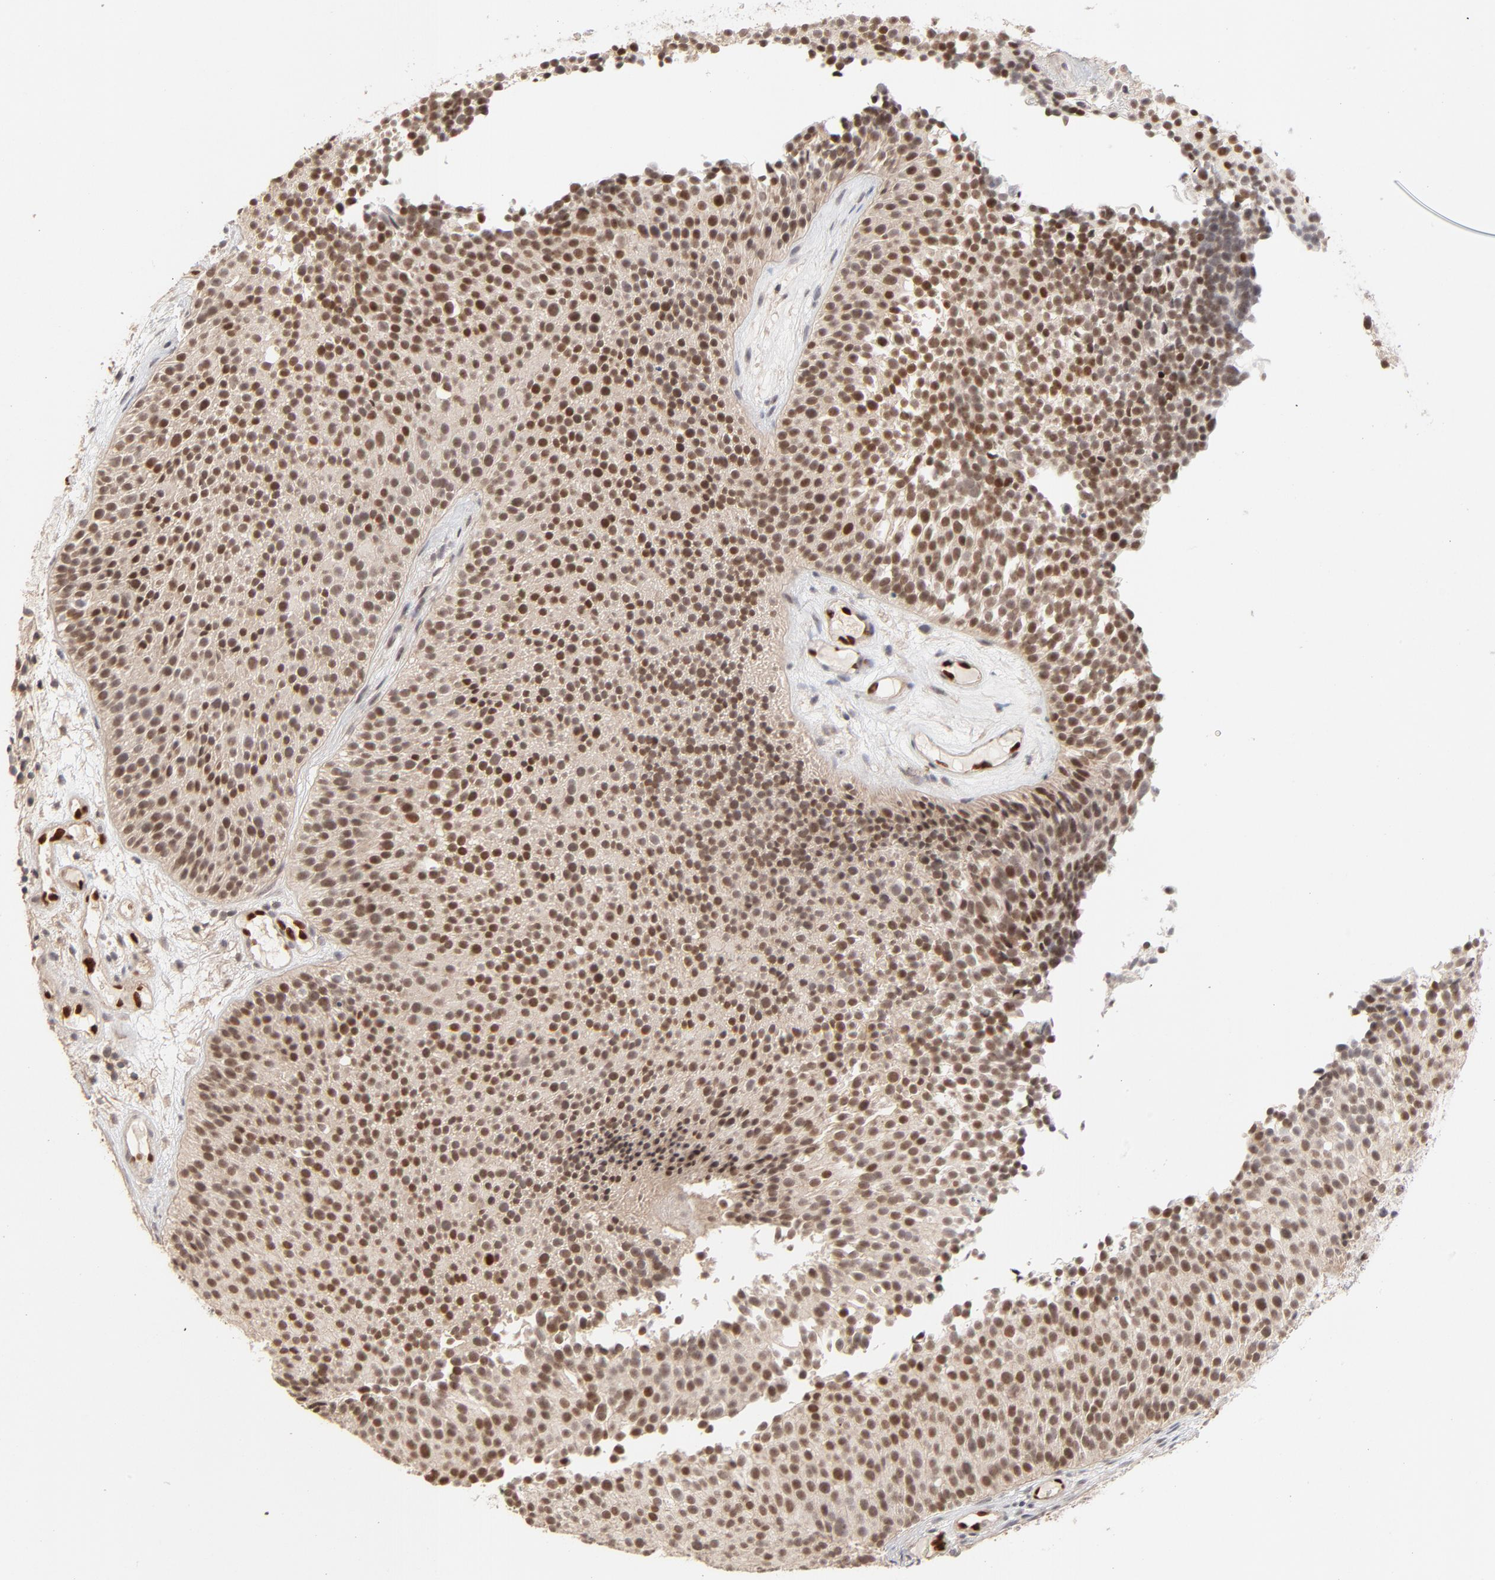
{"staining": {"intensity": "strong", "quantity": ">75%", "location": "nuclear"}, "tissue": "urothelial cancer", "cell_type": "Tumor cells", "image_type": "cancer", "snomed": [{"axis": "morphology", "description": "Urothelial carcinoma, Low grade"}, {"axis": "topography", "description": "Urinary bladder"}], "caption": "Strong nuclear protein expression is present in about >75% of tumor cells in urothelial cancer.", "gene": "NFIB", "patient": {"sex": "male", "age": 85}}